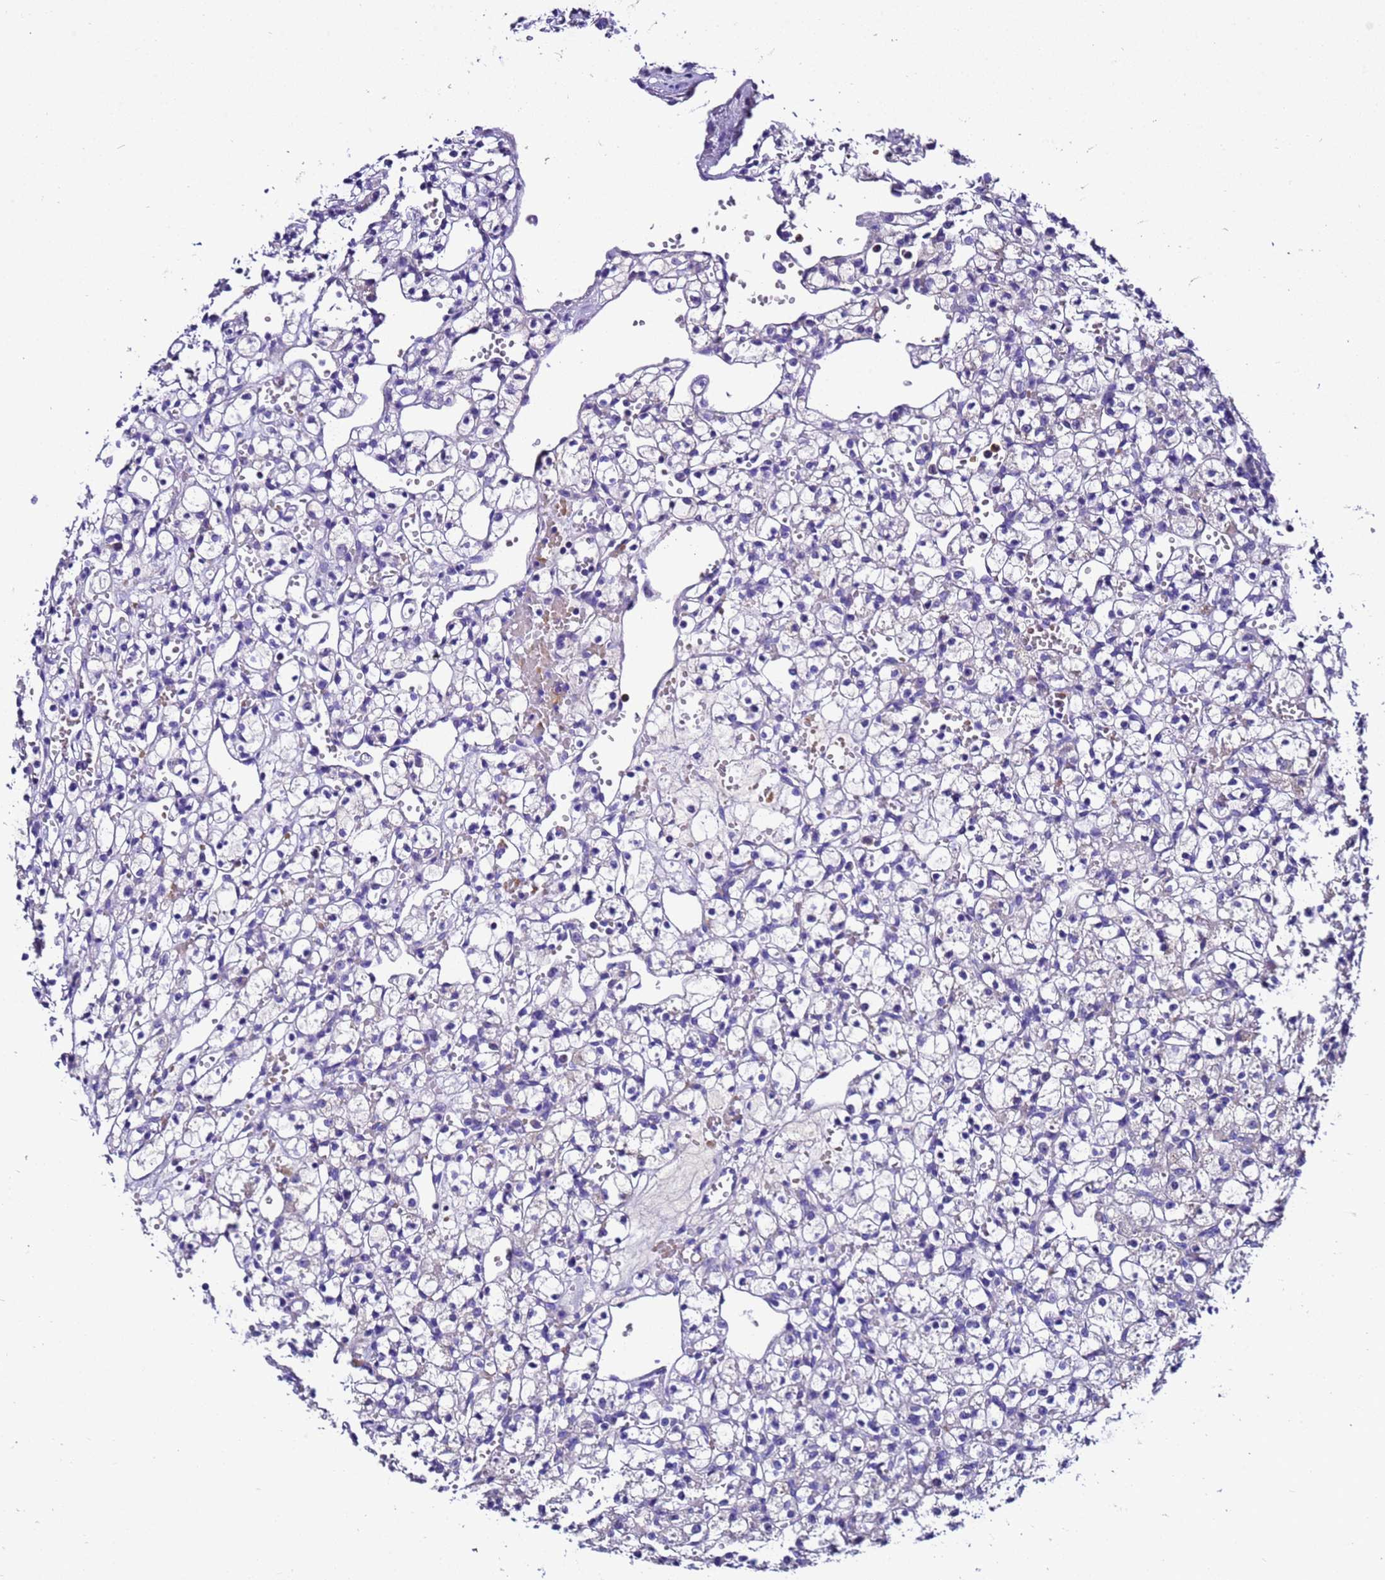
{"staining": {"intensity": "negative", "quantity": "none", "location": "none"}, "tissue": "renal cancer", "cell_type": "Tumor cells", "image_type": "cancer", "snomed": [{"axis": "morphology", "description": "Adenocarcinoma, NOS"}, {"axis": "topography", "description": "Kidney"}], "caption": "An image of human renal cancer is negative for staining in tumor cells. (Stains: DAB (3,3'-diaminobenzidine) IHC with hematoxylin counter stain, Microscopy: brightfield microscopy at high magnification).", "gene": "UGT2A1", "patient": {"sex": "female", "age": 59}}